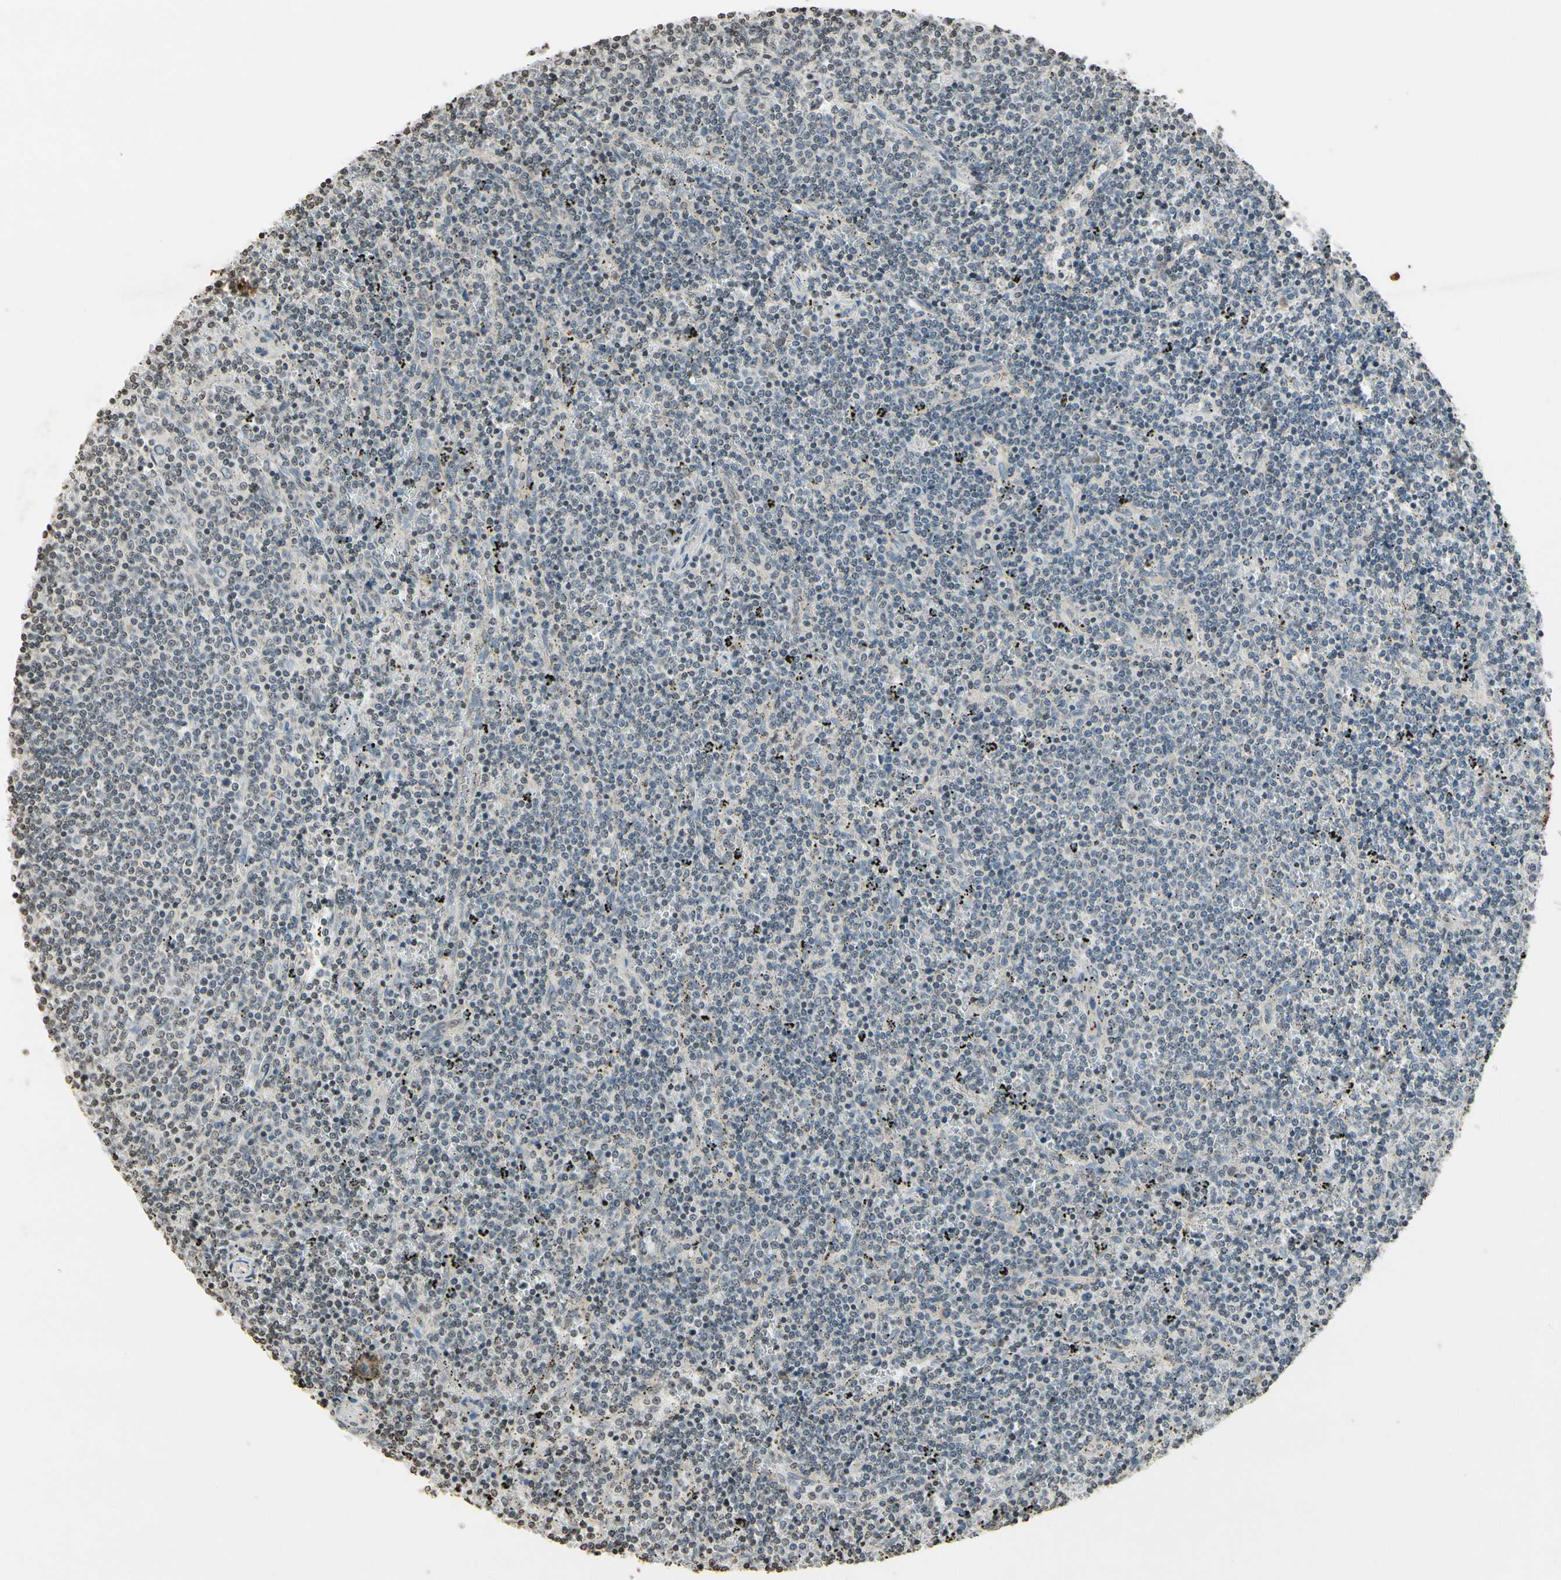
{"staining": {"intensity": "negative", "quantity": "none", "location": "none"}, "tissue": "lymphoma", "cell_type": "Tumor cells", "image_type": "cancer", "snomed": [{"axis": "morphology", "description": "Malignant lymphoma, non-Hodgkin's type, Low grade"}, {"axis": "topography", "description": "Spleen"}], "caption": "This is an IHC image of human low-grade malignant lymphoma, non-Hodgkin's type. There is no expression in tumor cells.", "gene": "CLDN11", "patient": {"sex": "female", "age": 50}}